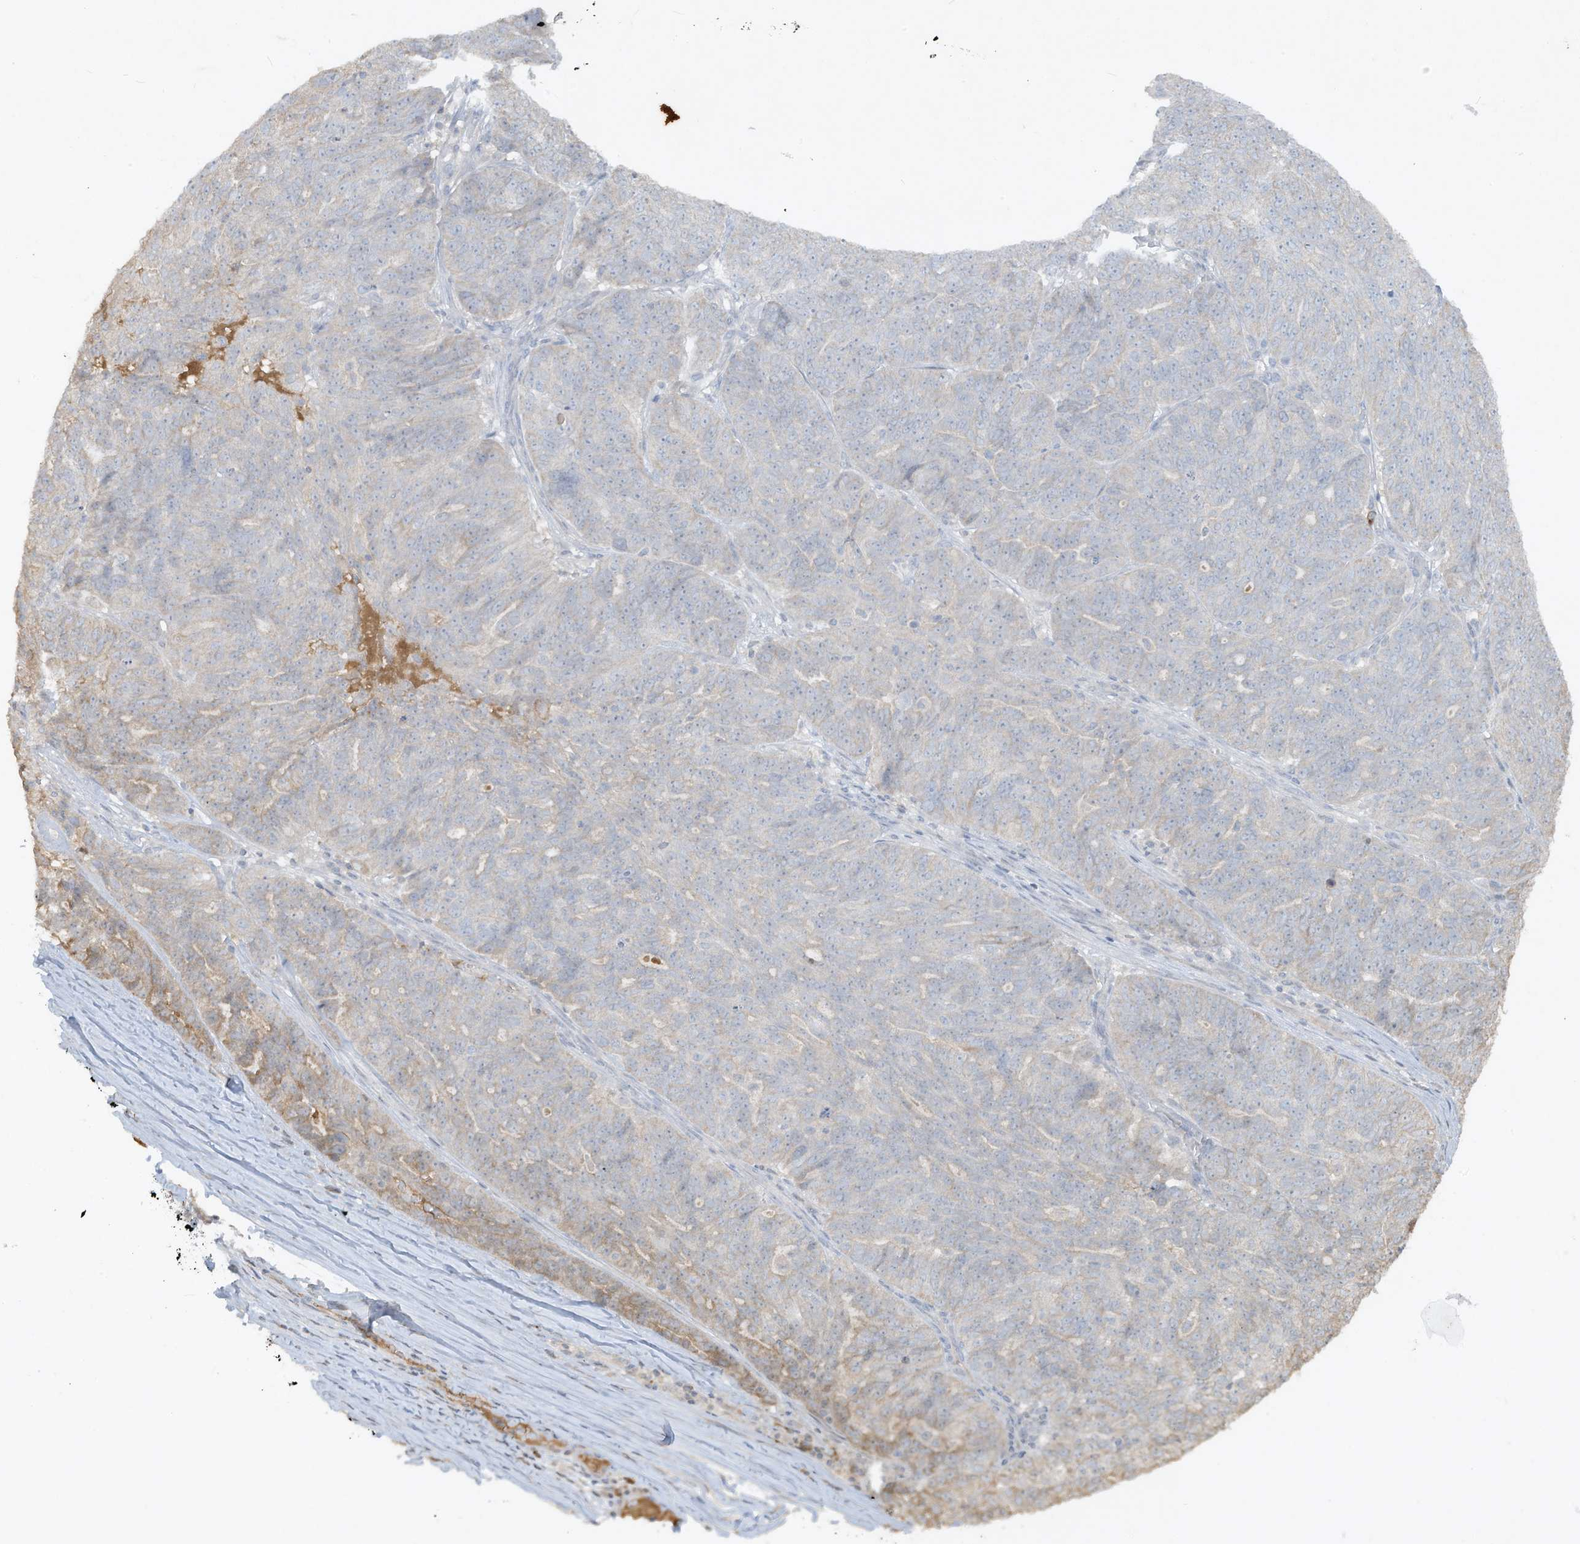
{"staining": {"intensity": "negative", "quantity": "none", "location": "none"}, "tissue": "ovarian cancer", "cell_type": "Tumor cells", "image_type": "cancer", "snomed": [{"axis": "morphology", "description": "Cystadenocarcinoma, serous, NOS"}, {"axis": "topography", "description": "Ovary"}], "caption": "Protein analysis of ovarian cancer (serous cystadenocarcinoma) reveals no significant expression in tumor cells. (Stains: DAB immunohistochemistry (IHC) with hematoxylin counter stain, Microscopy: brightfield microscopy at high magnification).", "gene": "FETUB", "patient": {"sex": "female", "age": 59}}